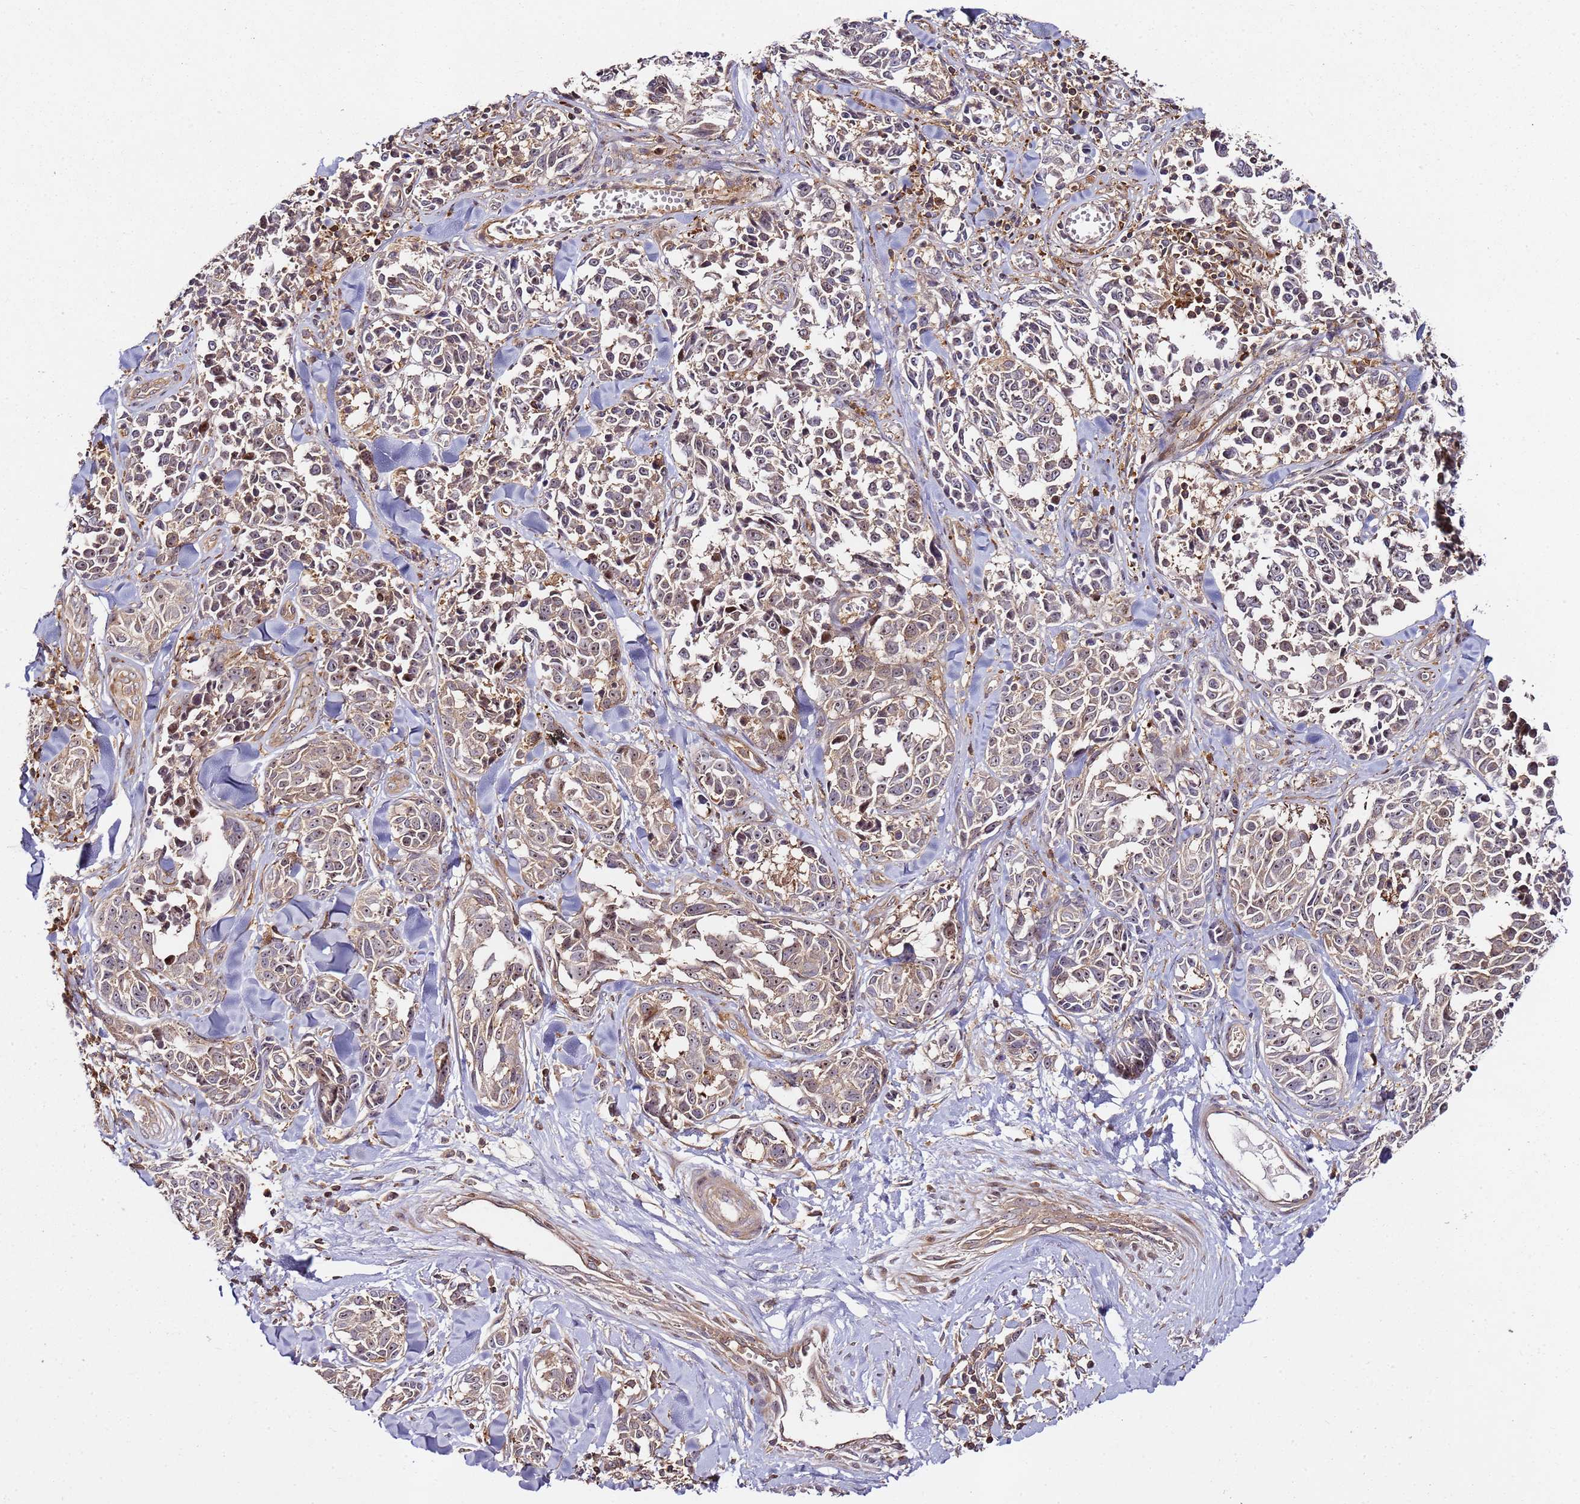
{"staining": {"intensity": "weak", "quantity": "25%-75%", "location": "cytoplasmic/membranous"}, "tissue": "melanoma", "cell_type": "Tumor cells", "image_type": "cancer", "snomed": [{"axis": "morphology", "description": "Malignant melanoma, NOS"}, {"axis": "topography", "description": "Skin"}], "caption": "Weak cytoplasmic/membranous expression is present in about 25%-75% of tumor cells in malignant melanoma. Immunohistochemistry stains the protein in brown and the nuclei are stained blue.", "gene": "PRMT7", "patient": {"sex": "female", "age": 64}}